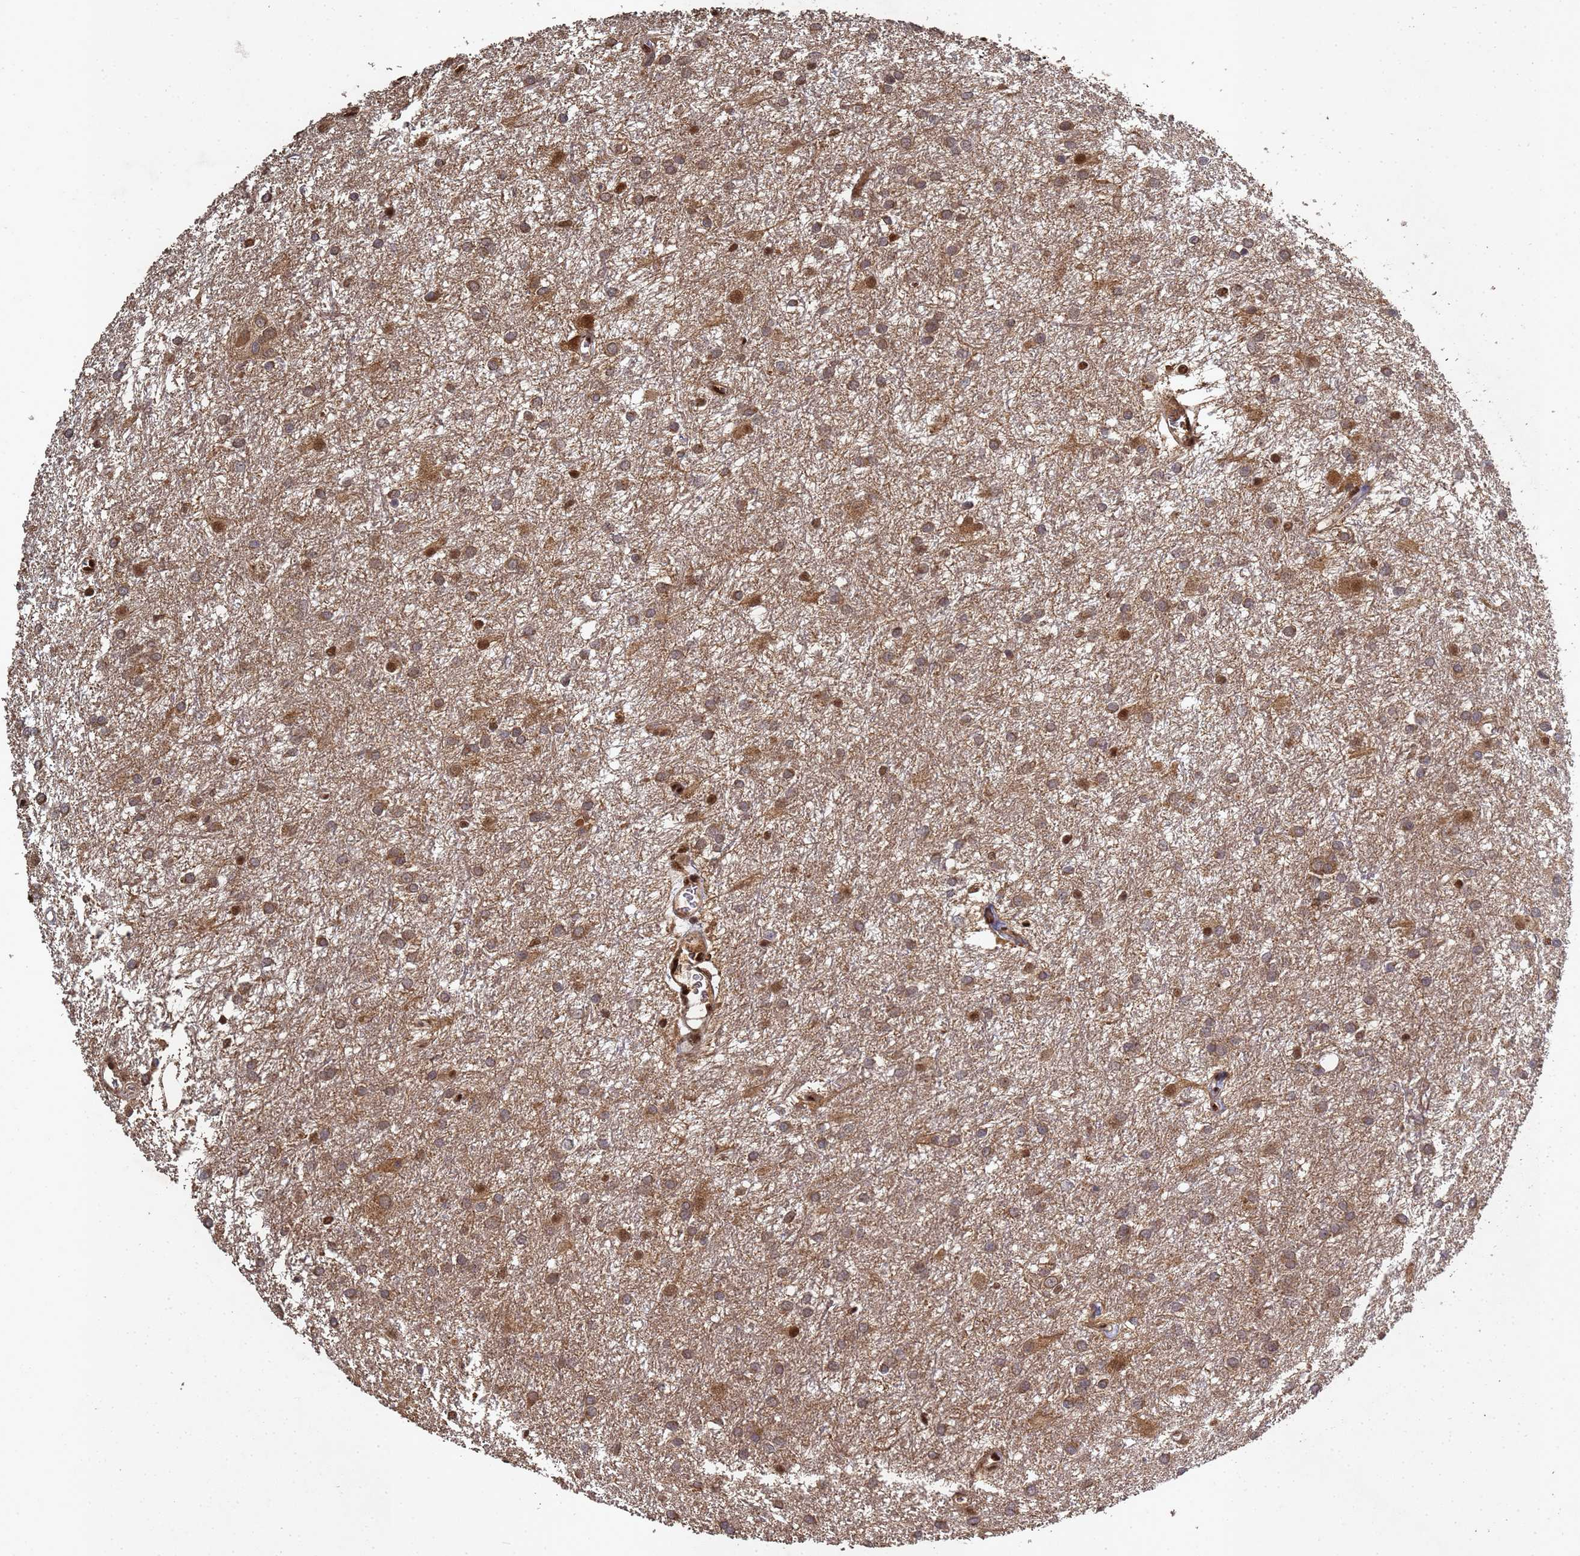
{"staining": {"intensity": "moderate", "quantity": ">75%", "location": "cytoplasmic/membranous"}, "tissue": "glioma", "cell_type": "Tumor cells", "image_type": "cancer", "snomed": [{"axis": "morphology", "description": "Glioma, malignant, High grade"}, {"axis": "topography", "description": "Brain"}], "caption": "Malignant high-grade glioma stained for a protein reveals moderate cytoplasmic/membranous positivity in tumor cells. The staining was performed using DAB (3,3'-diaminobenzidine), with brown indicating positive protein expression. Nuclei are stained blue with hematoxylin.", "gene": "SECISBP2", "patient": {"sex": "female", "age": 50}}